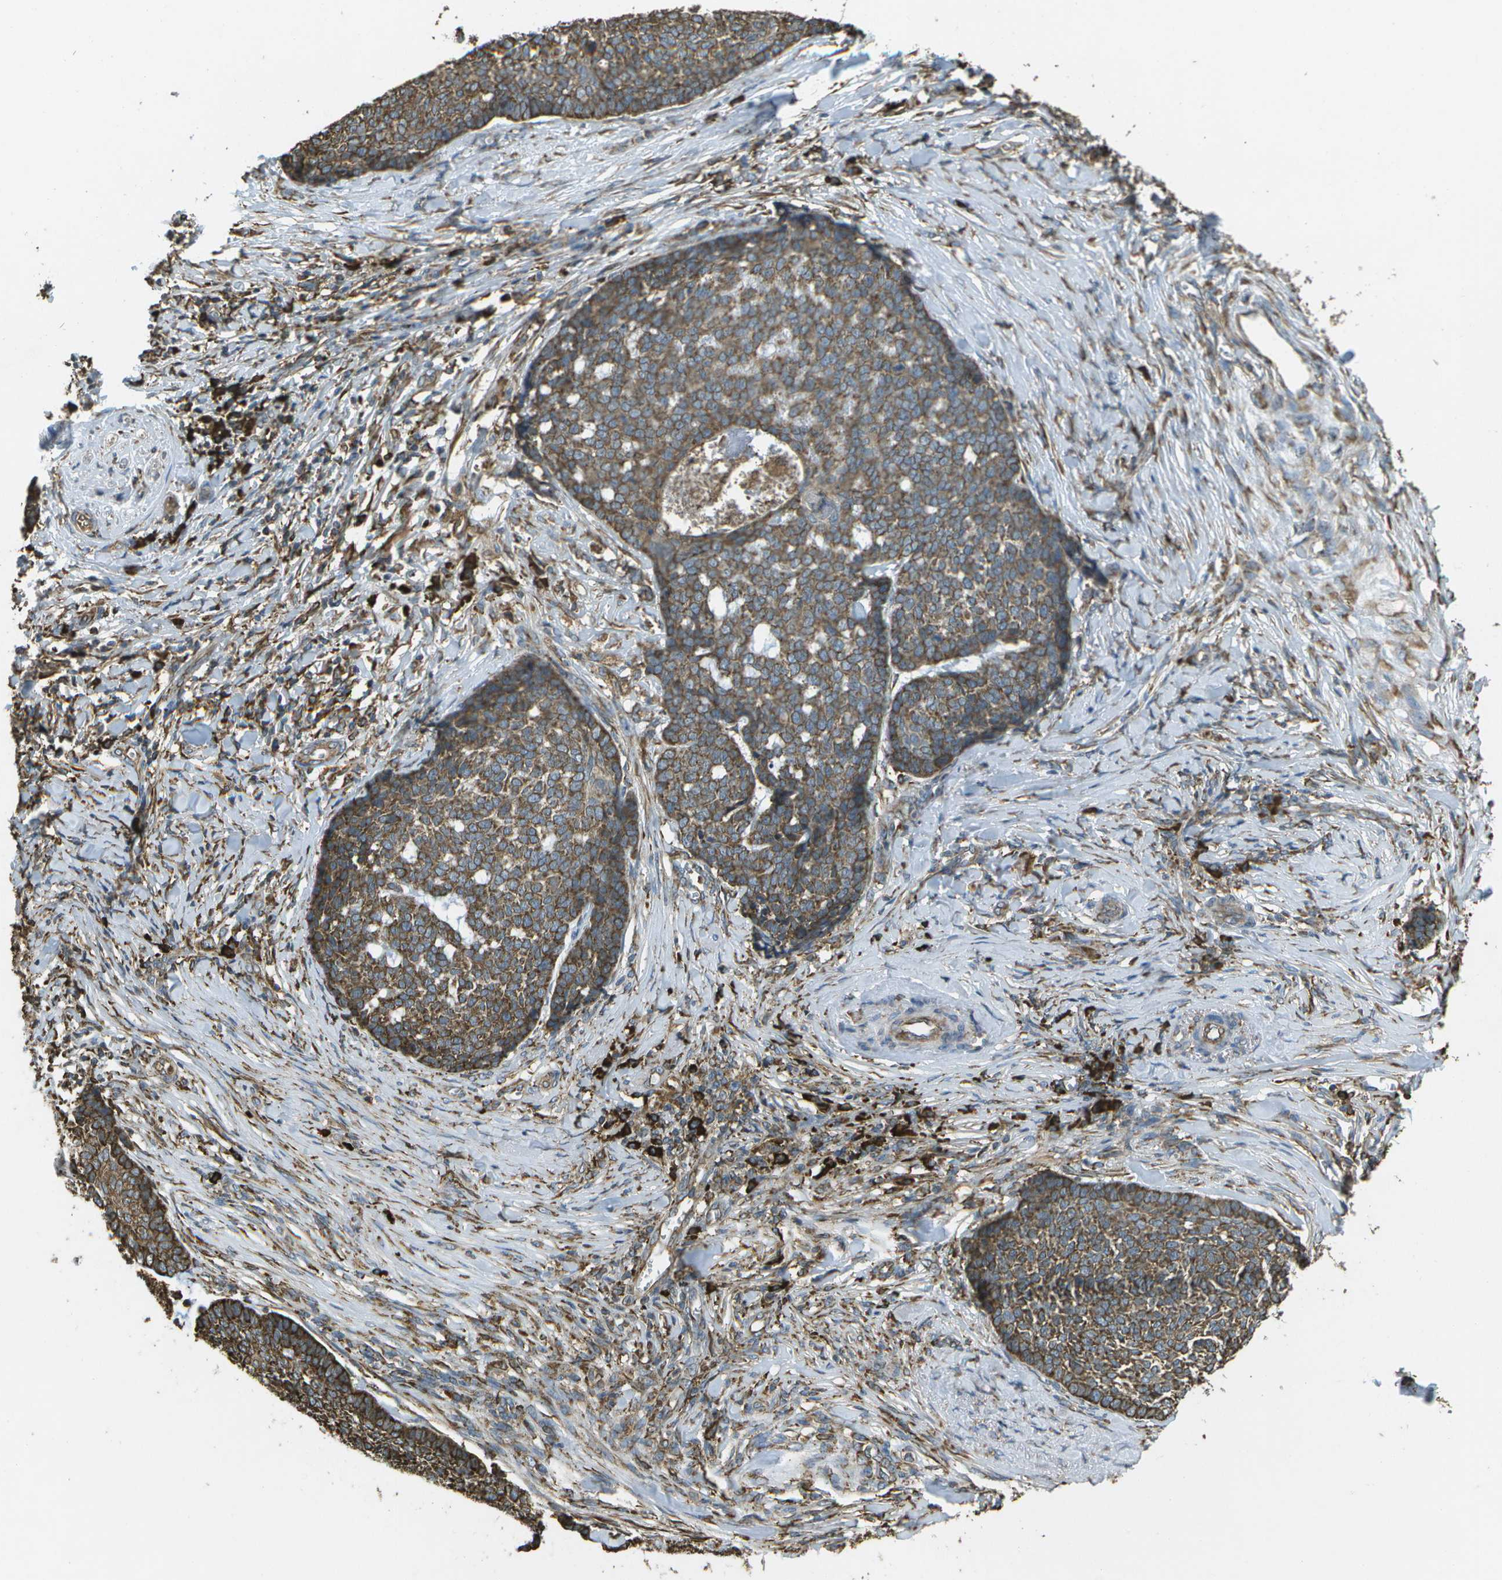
{"staining": {"intensity": "moderate", "quantity": ">75%", "location": "cytoplasmic/membranous"}, "tissue": "skin cancer", "cell_type": "Tumor cells", "image_type": "cancer", "snomed": [{"axis": "morphology", "description": "Basal cell carcinoma"}, {"axis": "topography", "description": "Skin"}], "caption": "Protein expression analysis of skin cancer demonstrates moderate cytoplasmic/membranous staining in approximately >75% of tumor cells.", "gene": "PDIA4", "patient": {"sex": "male", "age": 84}}